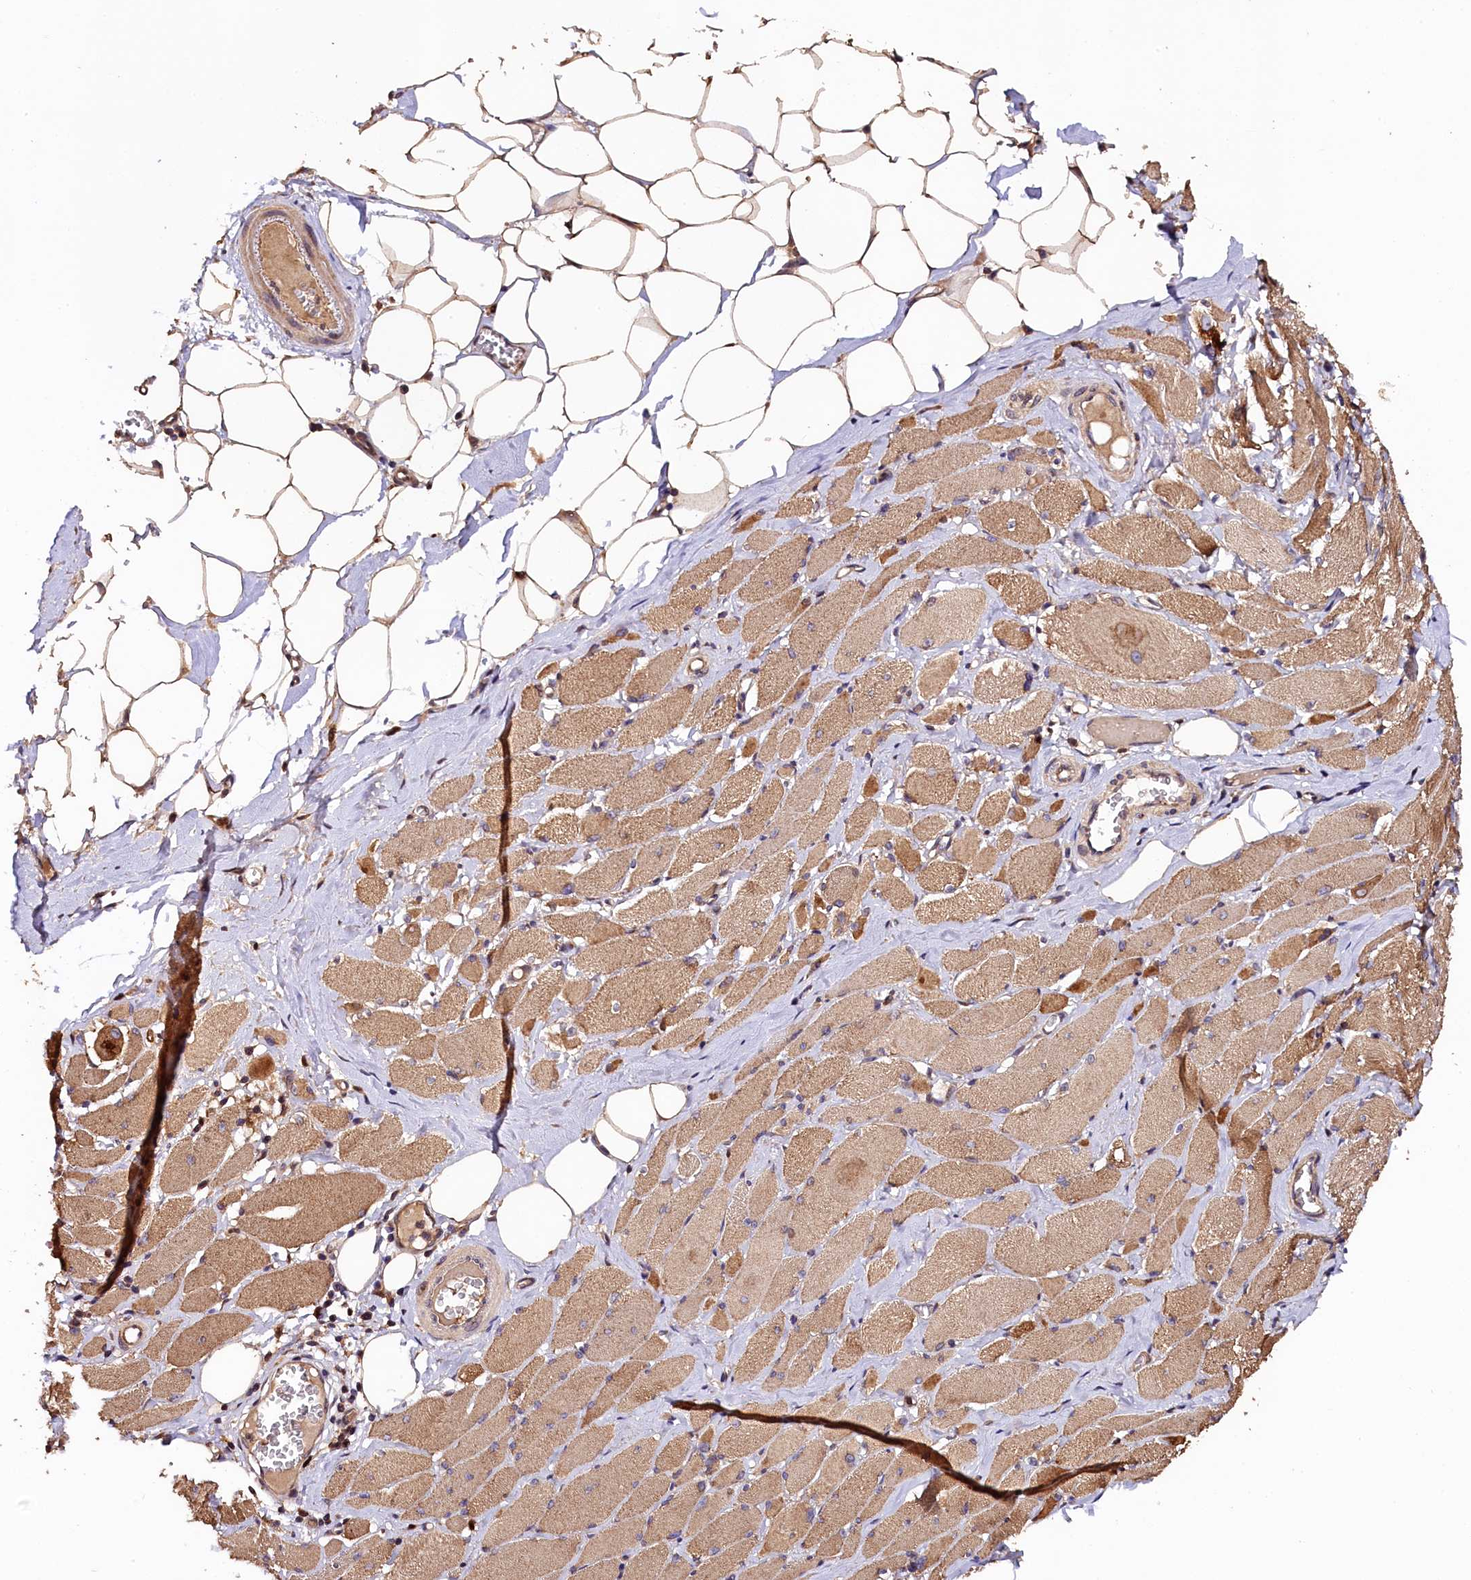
{"staining": {"intensity": "moderate", "quantity": ">75%", "location": "cytoplasmic/membranous"}, "tissue": "skeletal muscle", "cell_type": "Myocytes", "image_type": "normal", "snomed": [{"axis": "morphology", "description": "Normal tissue, NOS"}, {"axis": "morphology", "description": "Basal cell carcinoma"}, {"axis": "topography", "description": "Skeletal muscle"}], "caption": "High-magnification brightfield microscopy of unremarkable skeletal muscle stained with DAB (brown) and counterstained with hematoxylin (blue). myocytes exhibit moderate cytoplasmic/membranous positivity is seen in about>75% of cells.", "gene": "KLC2", "patient": {"sex": "female", "age": 64}}